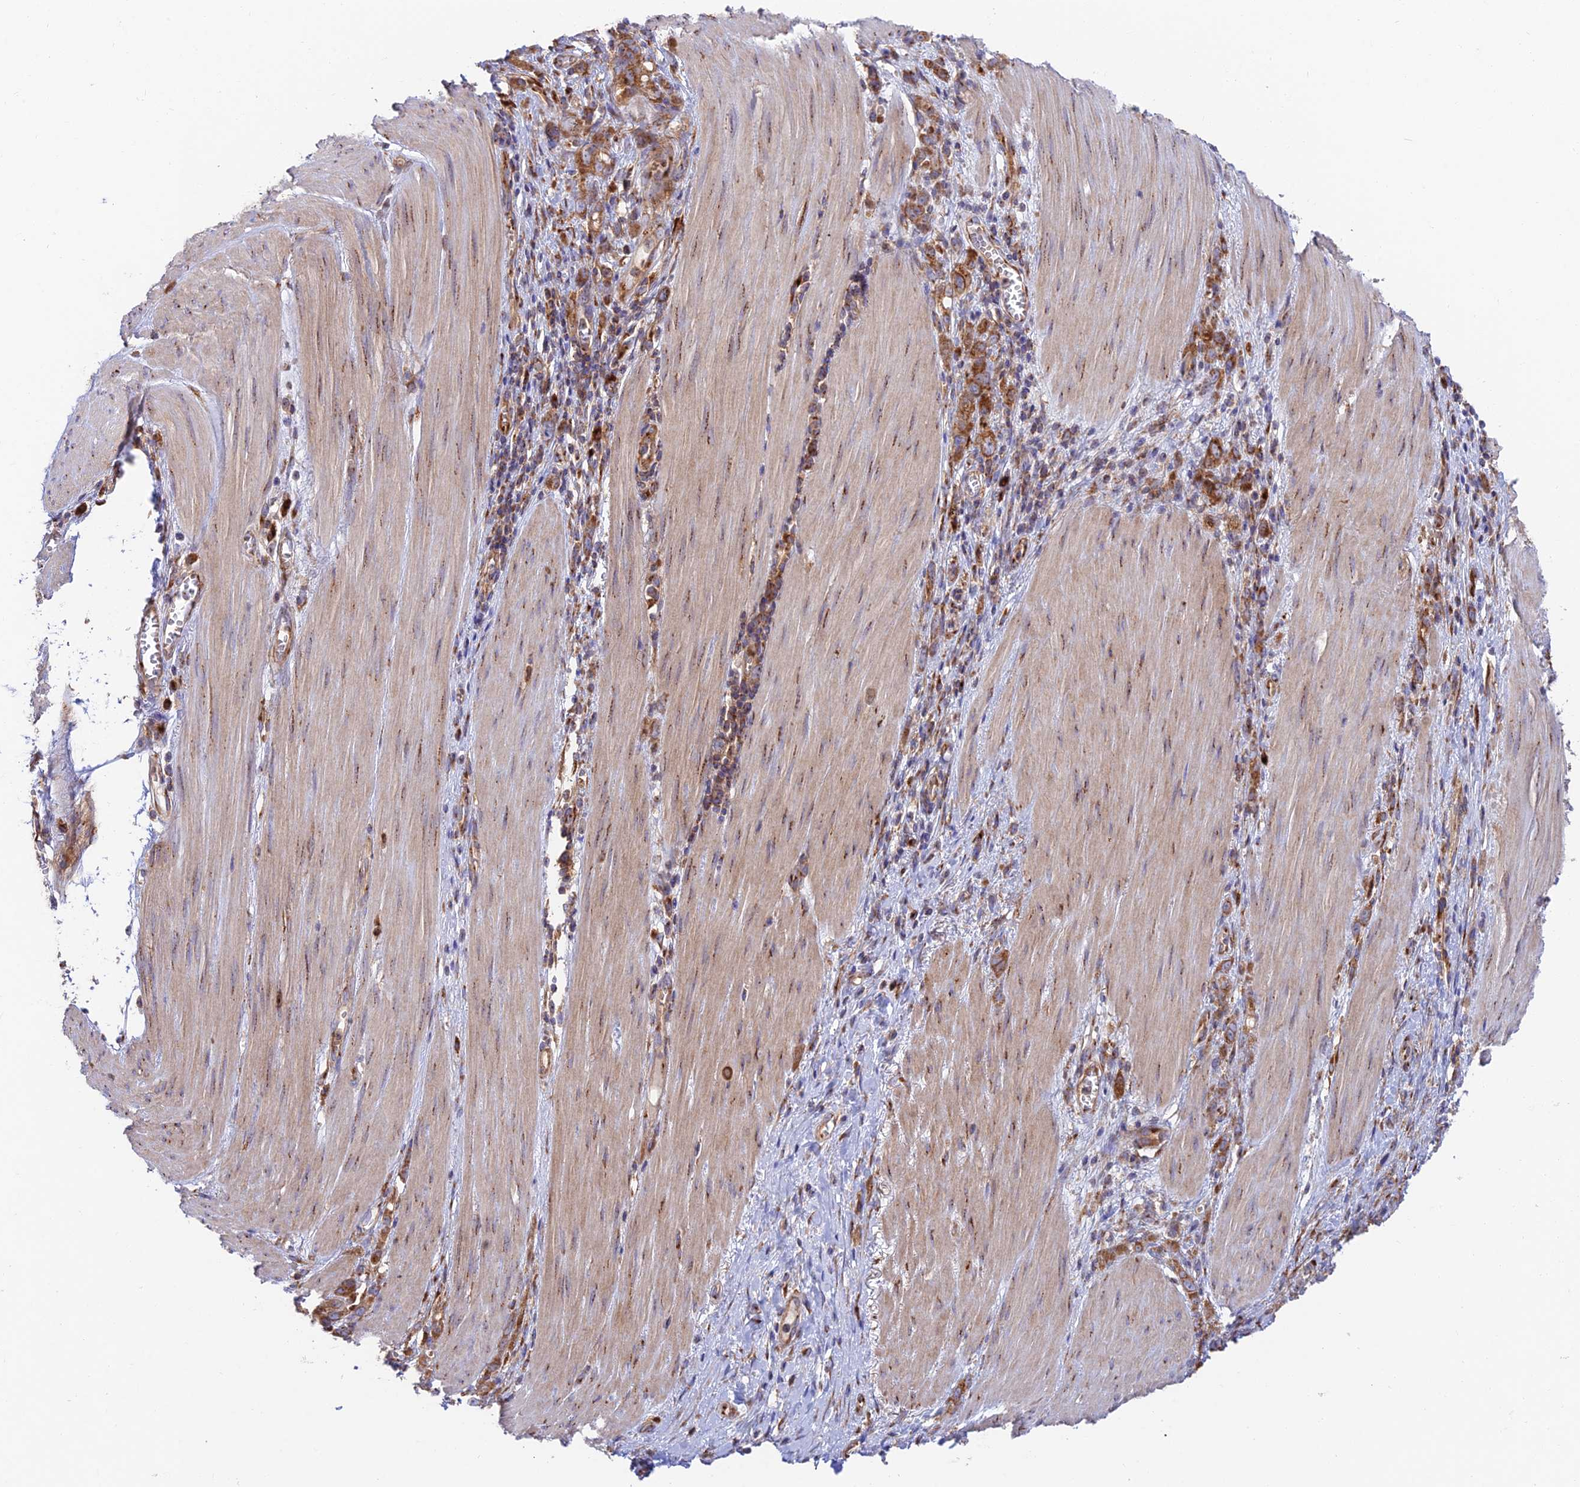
{"staining": {"intensity": "moderate", "quantity": ">75%", "location": "cytoplasmic/membranous"}, "tissue": "stomach cancer", "cell_type": "Tumor cells", "image_type": "cancer", "snomed": [{"axis": "morphology", "description": "Adenocarcinoma, NOS"}, {"axis": "topography", "description": "Stomach"}], "caption": "Stomach cancer (adenocarcinoma) tissue demonstrates moderate cytoplasmic/membranous positivity in approximately >75% of tumor cells", "gene": "GOLGA3", "patient": {"sex": "female", "age": 76}}